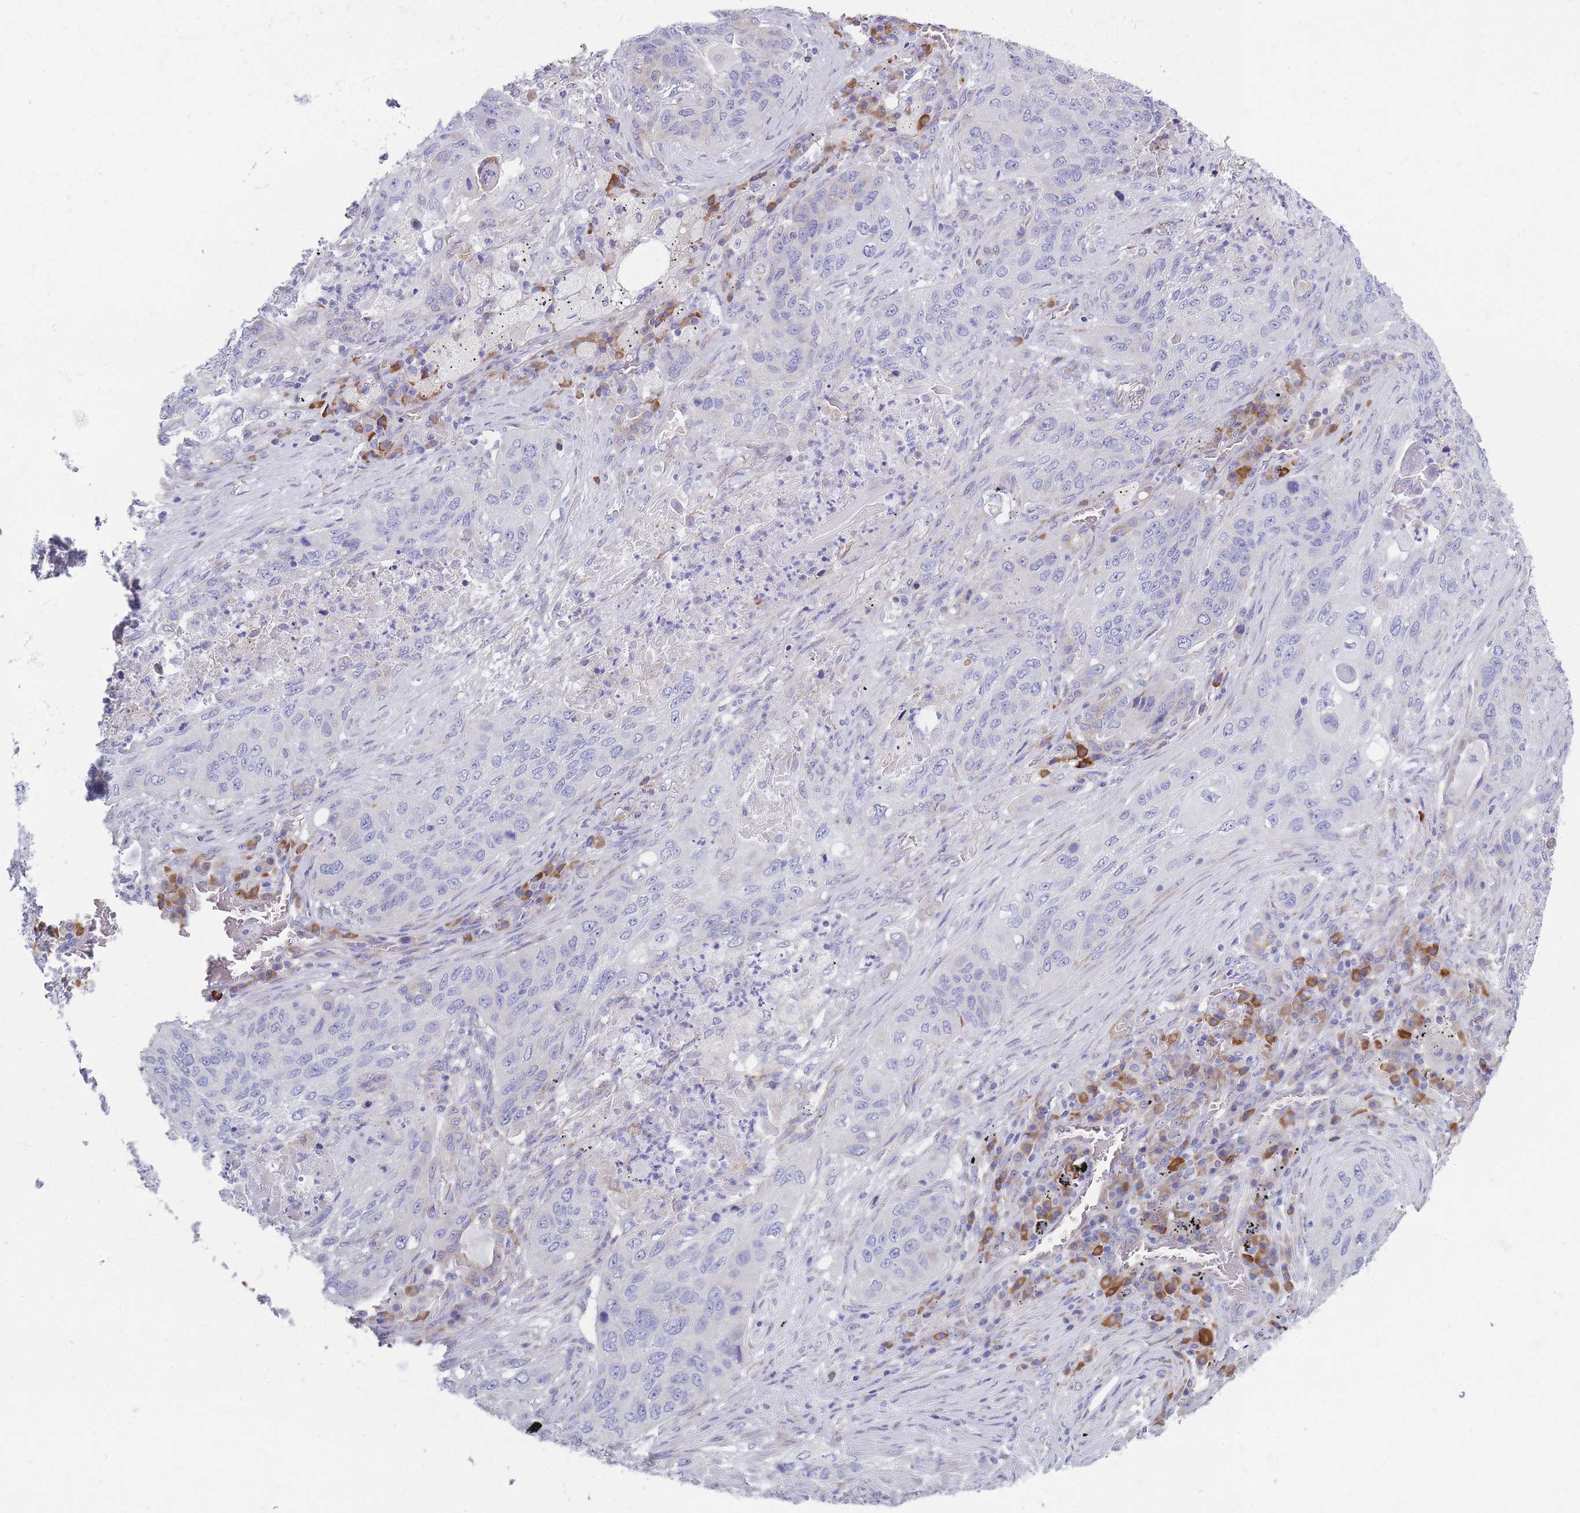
{"staining": {"intensity": "negative", "quantity": "none", "location": "none"}, "tissue": "lung cancer", "cell_type": "Tumor cells", "image_type": "cancer", "snomed": [{"axis": "morphology", "description": "Squamous cell carcinoma, NOS"}, {"axis": "topography", "description": "Lung"}], "caption": "DAB (3,3'-diaminobenzidine) immunohistochemical staining of lung squamous cell carcinoma reveals no significant positivity in tumor cells.", "gene": "XKR8", "patient": {"sex": "female", "age": 63}}